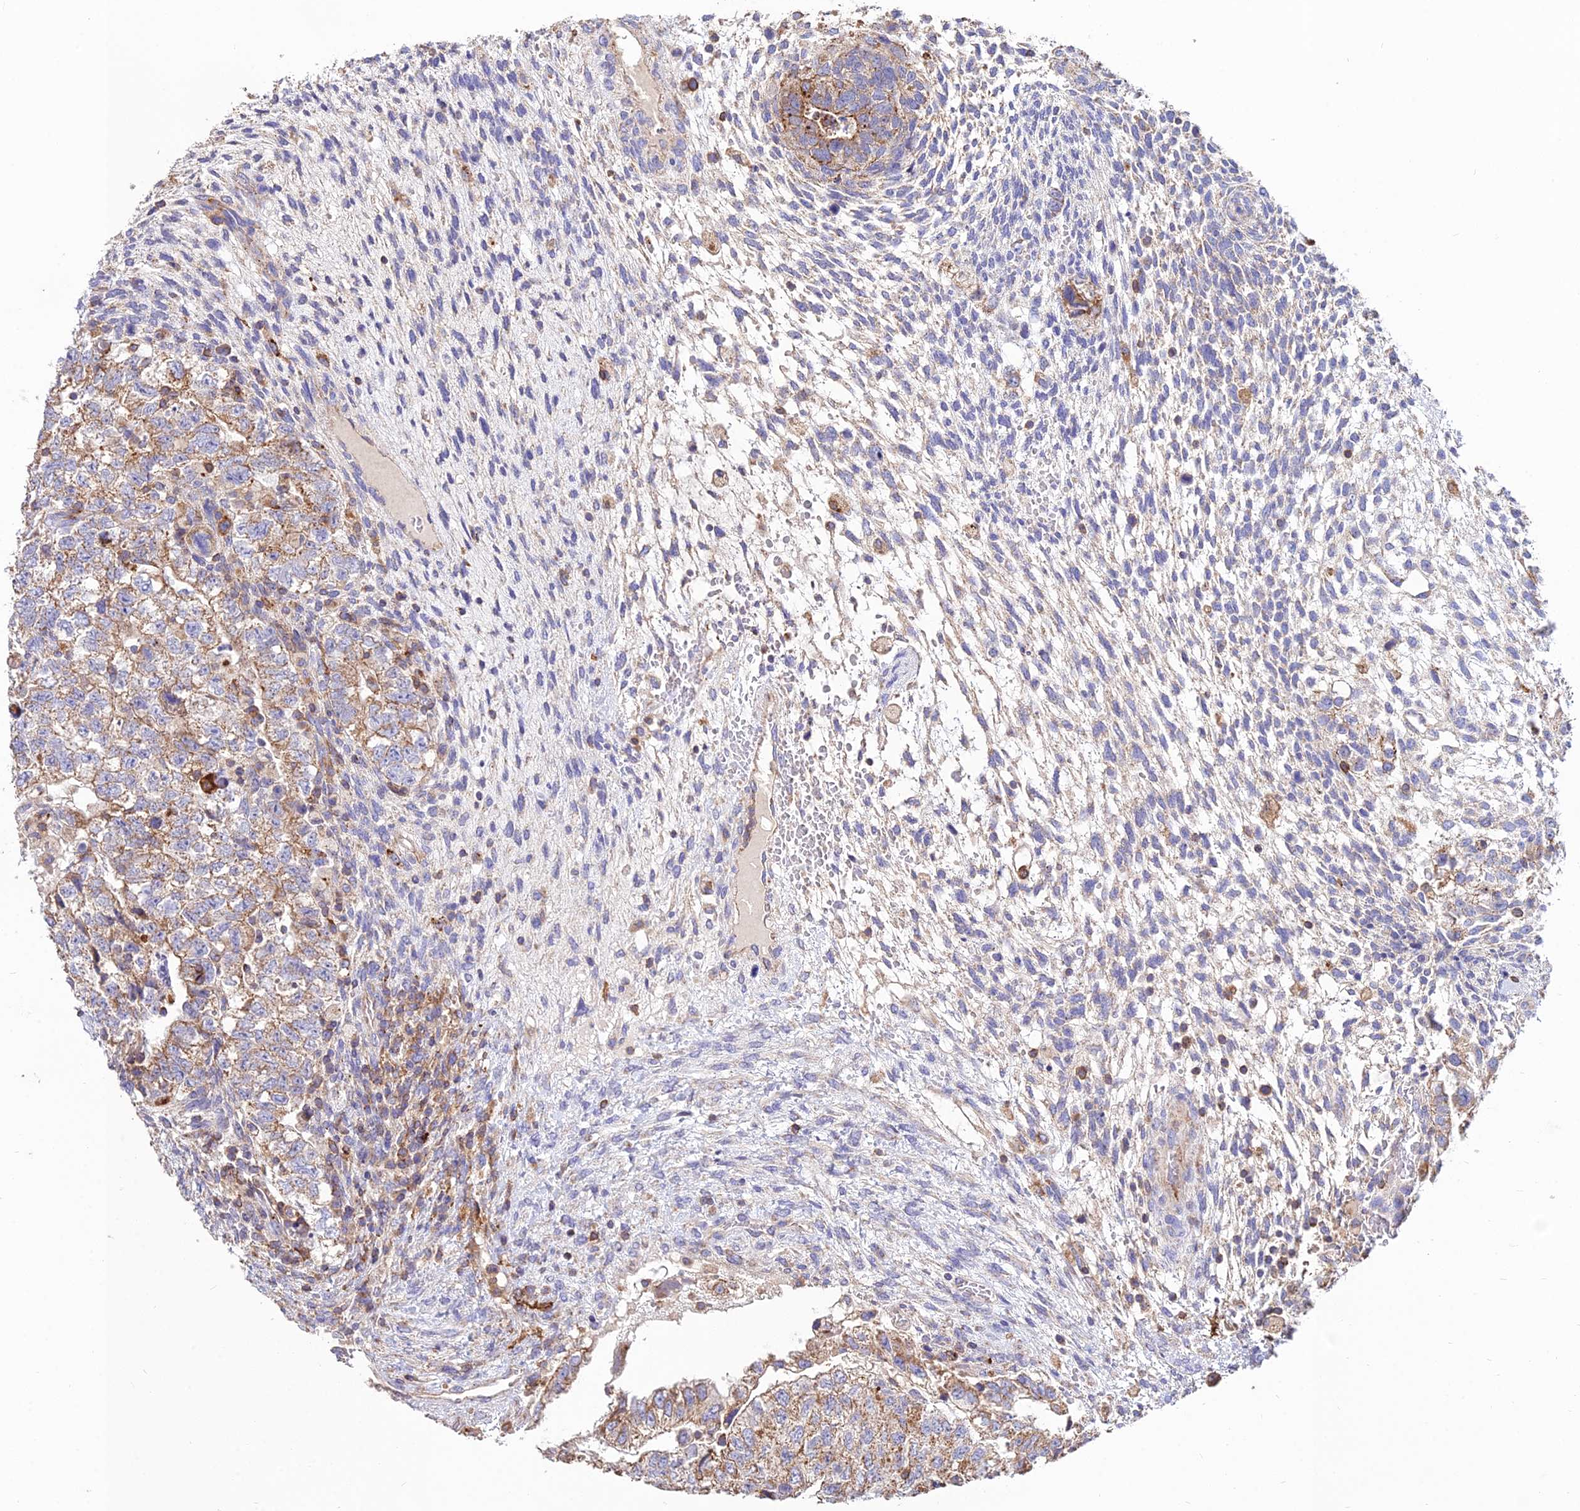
{"staining": {"intensity": "moderate", "quantity": ">75%", "location": "cytoplasmic/membranous"}, "tissue": "testis cancer", "cell_type": "Tumor cells", "image_type": "cancer", "snomed": [{"axis": "morphology", "description": "Normal tissue, NOS"}, {"axis": "morphology", "description": "Carcinoma, Embryonal, NOS"}, {"axis": "topography", "description": "Testis"}], "caption": "Immunohistochemistry (IHC) histopathology image of testis cancer stained for a protein (brown), which shows medium levels of moderate cytoplasmic/membranous staining in approximately >75% of tumor cells.", "gene": "PNLIPRP3", "patient": {"sex": "male", "age": 36}}